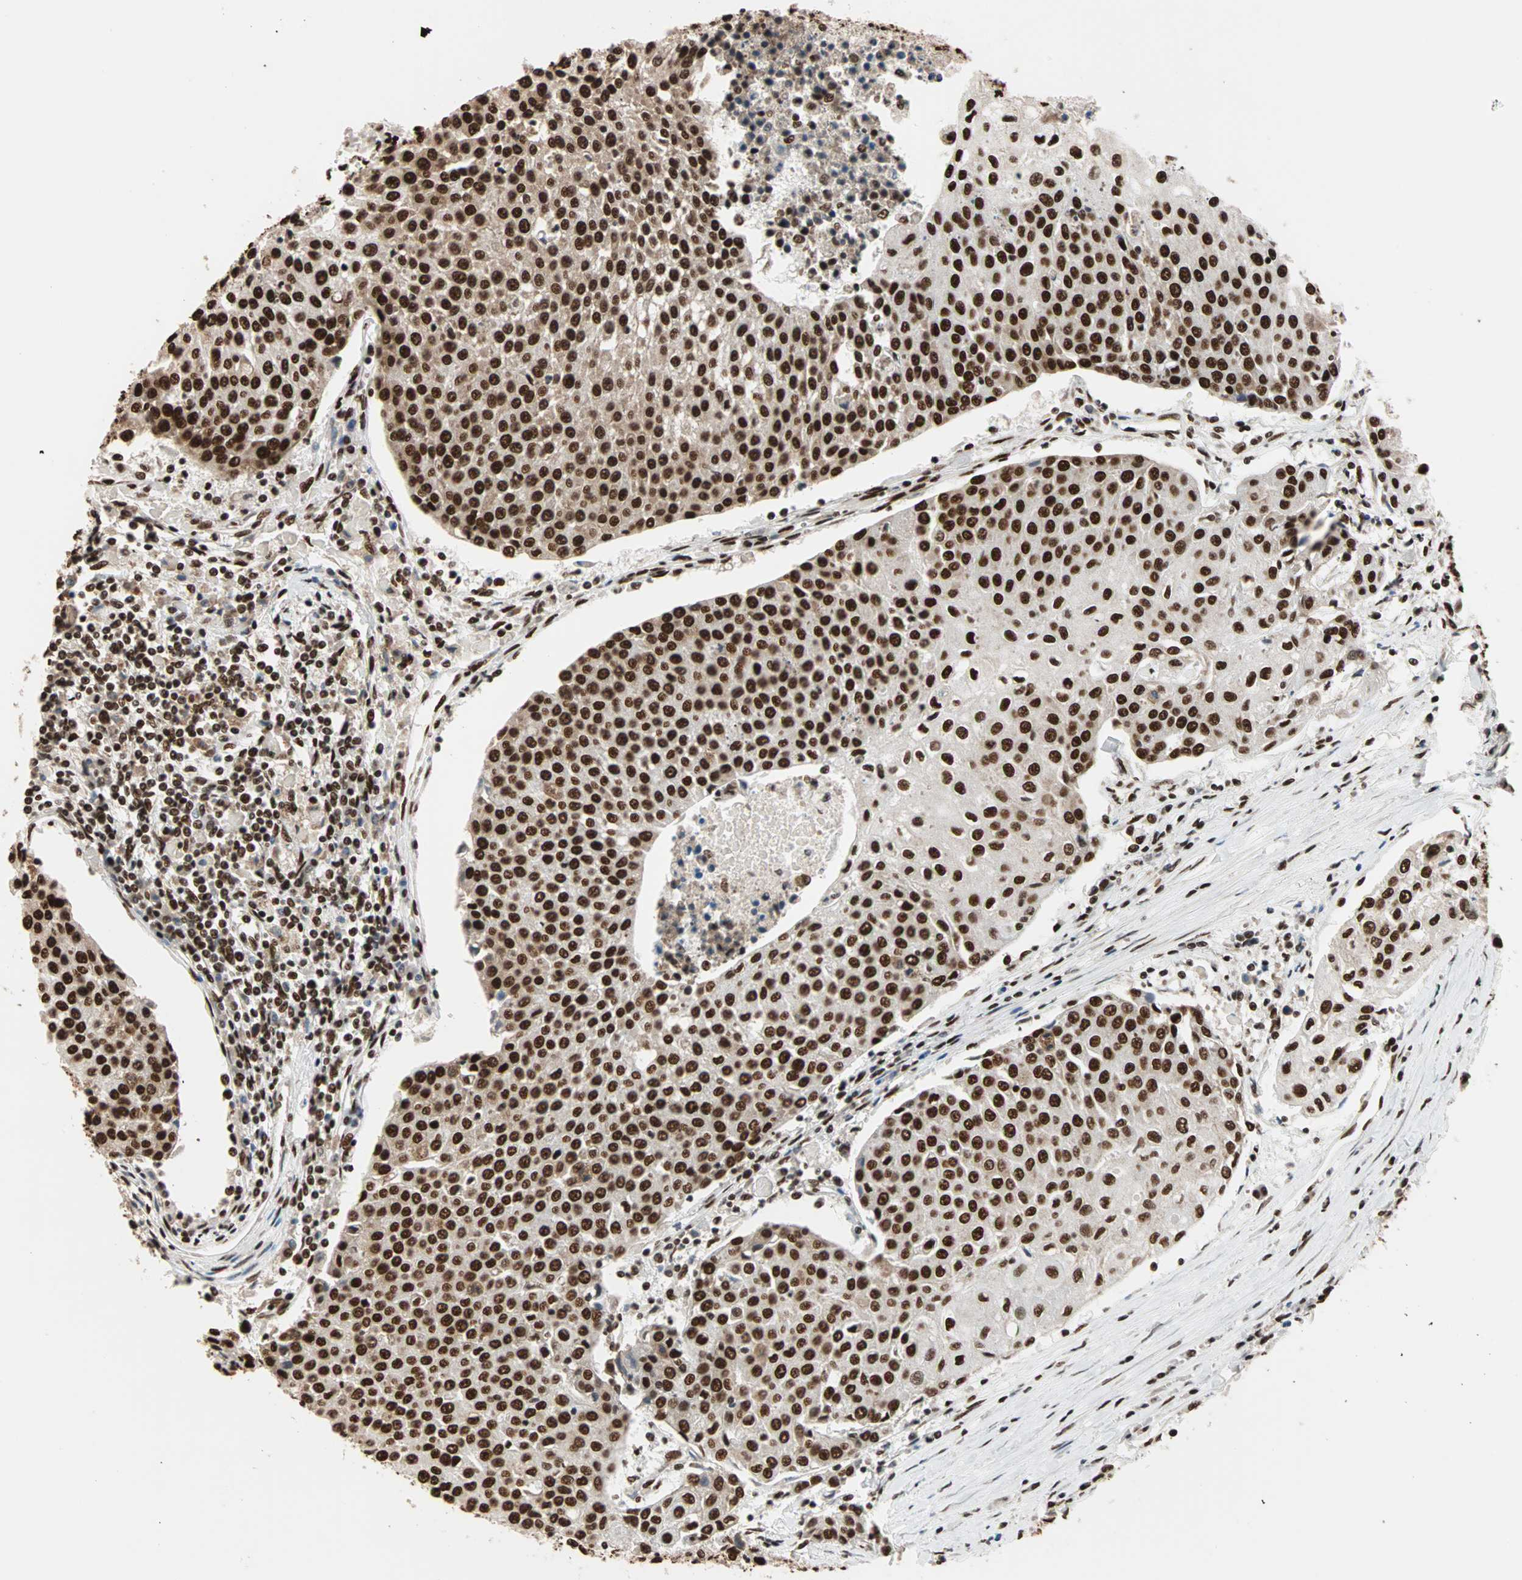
{"staining": {"intensity": "strong", "quantity": ">75%", "location": "nuclear"}, "tissue": "urothelial cancer", "cell_type": "Tumor cells", "image_type": "cancer", "snomed": [{"axis": "morphology", "description": "Urothelial carcinoma, High grade"}, {"axis": "topography", "description": "Urinary bladder"}], "caption": "This is a micrograph of immunohistochemistry staining of high-grade urothelial carcinoma, which shows strong positivity in the nuclear of tumor cells.", "gene": "ILF2", "patient": {"sex": "female", "age": 85}}